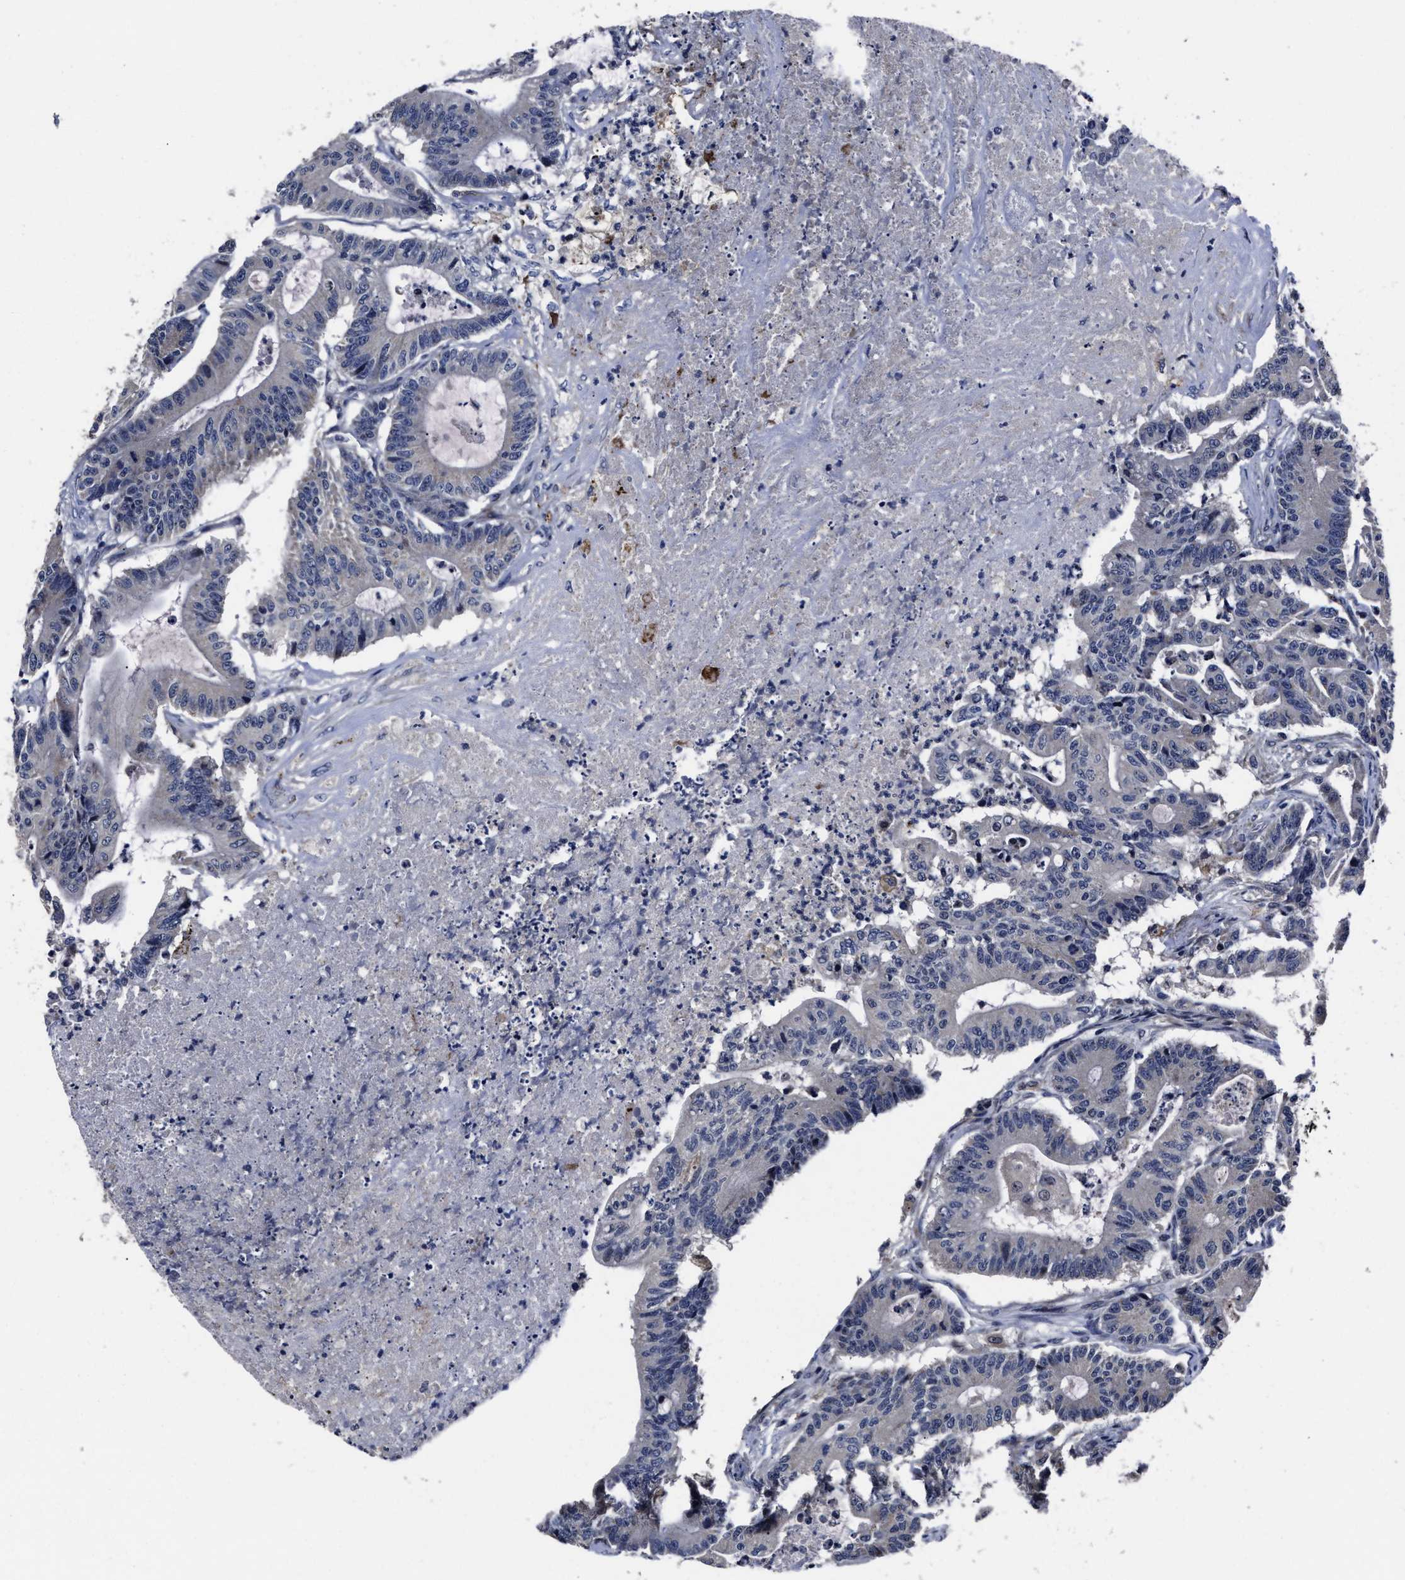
{"staining": {"intensity": "negative", "quantity": "none", "location": "none"}, "tissue": "colorectal cancer", "cell_type": "Tumor cells", "image_type": "cancer", "snomed": [{"axis": "morphology", "description": "Adenocarcinoma, NOS"}, {"axis": "topography", "description": "Colon"}], "caption": "There is no significant expression in tumor cells of adenocarcinoma (colorectal).", "gene": "RSBN1L", "patient": {"sex": "female", "age": 84}}